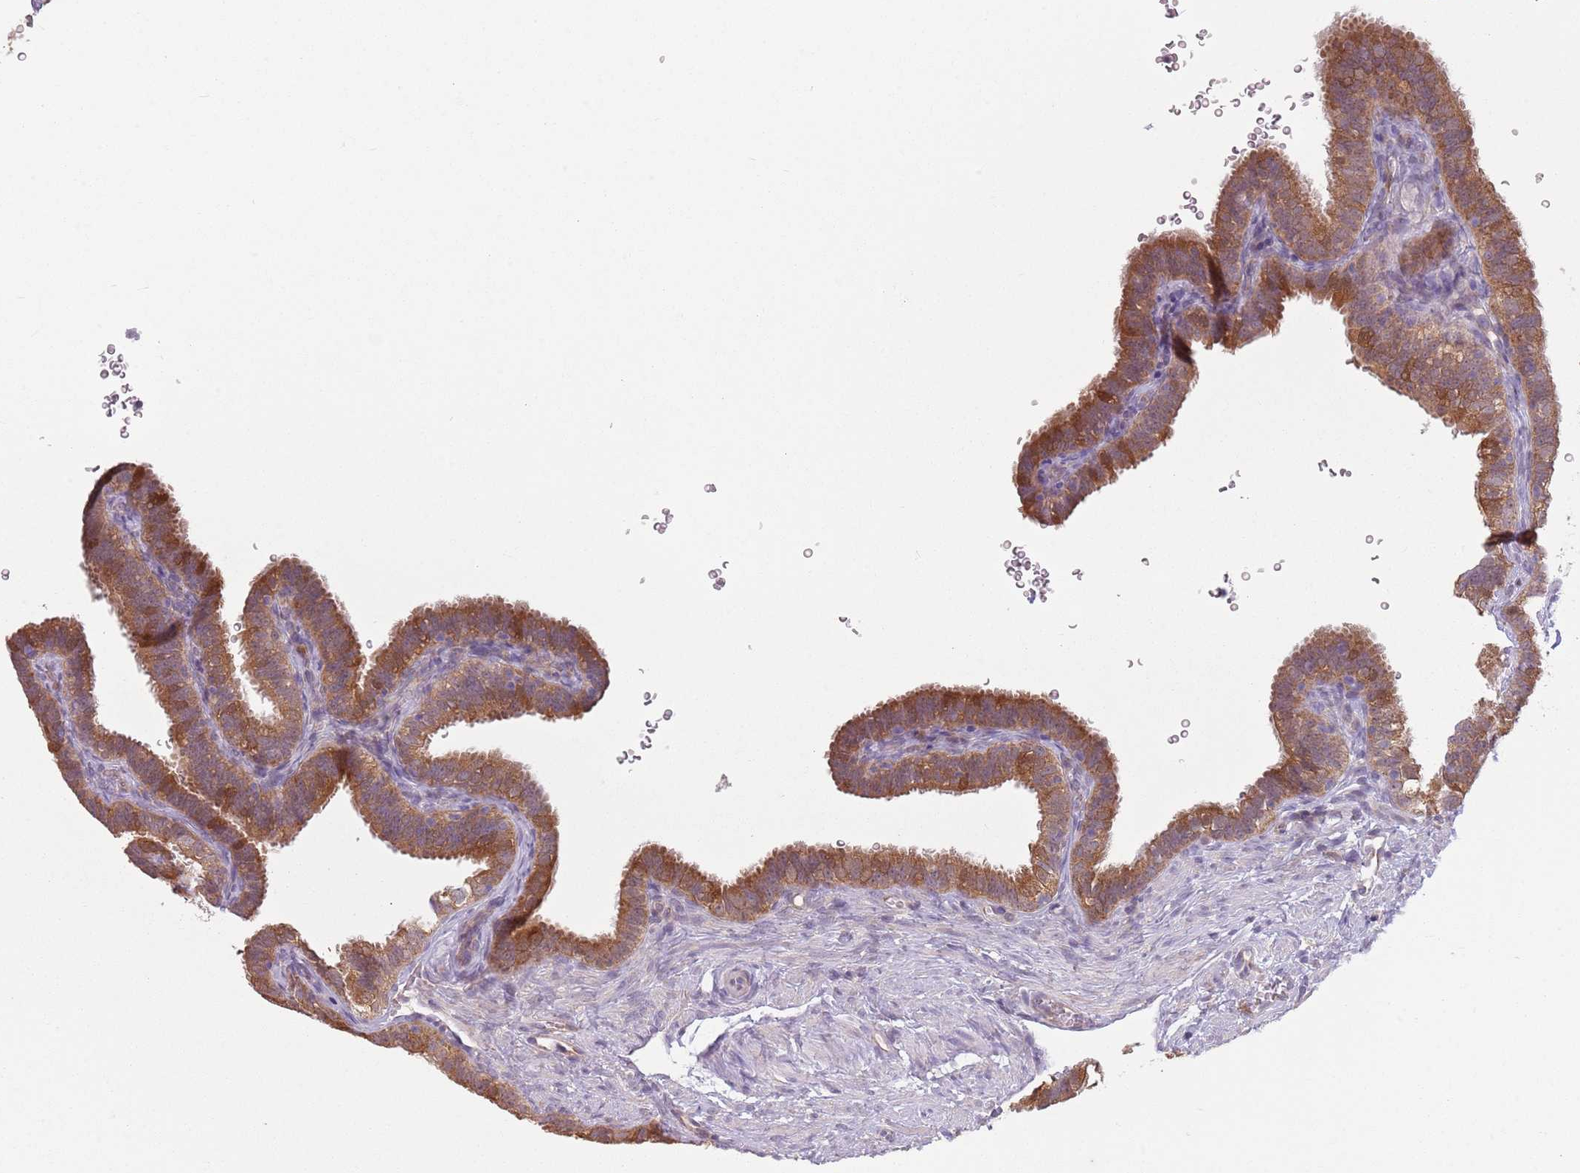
{"staining": {"intensity": "moderate", "quantity": ">75%", "location": "cytoplasmic/membranous"}, "tissue": "fallopian tube", "cell_type": "Glandular cells", "image_type": "normal", "snomed": [{"axis": "morphology", "description": "Normal tissue, NOS"}, {"axis": "topography", "description": "Fallopian tube"}], "caption": "Brown immunohistochemical staining in benign human fallopian tube exhibits moderate cytoplasmic/membranous positivity in about >75% of glandular cells. (DAB = brown stain, brightfield microscopy at high magnification).", "gene": "COQ5", "patient": {"sex": "female", "age": 41}}